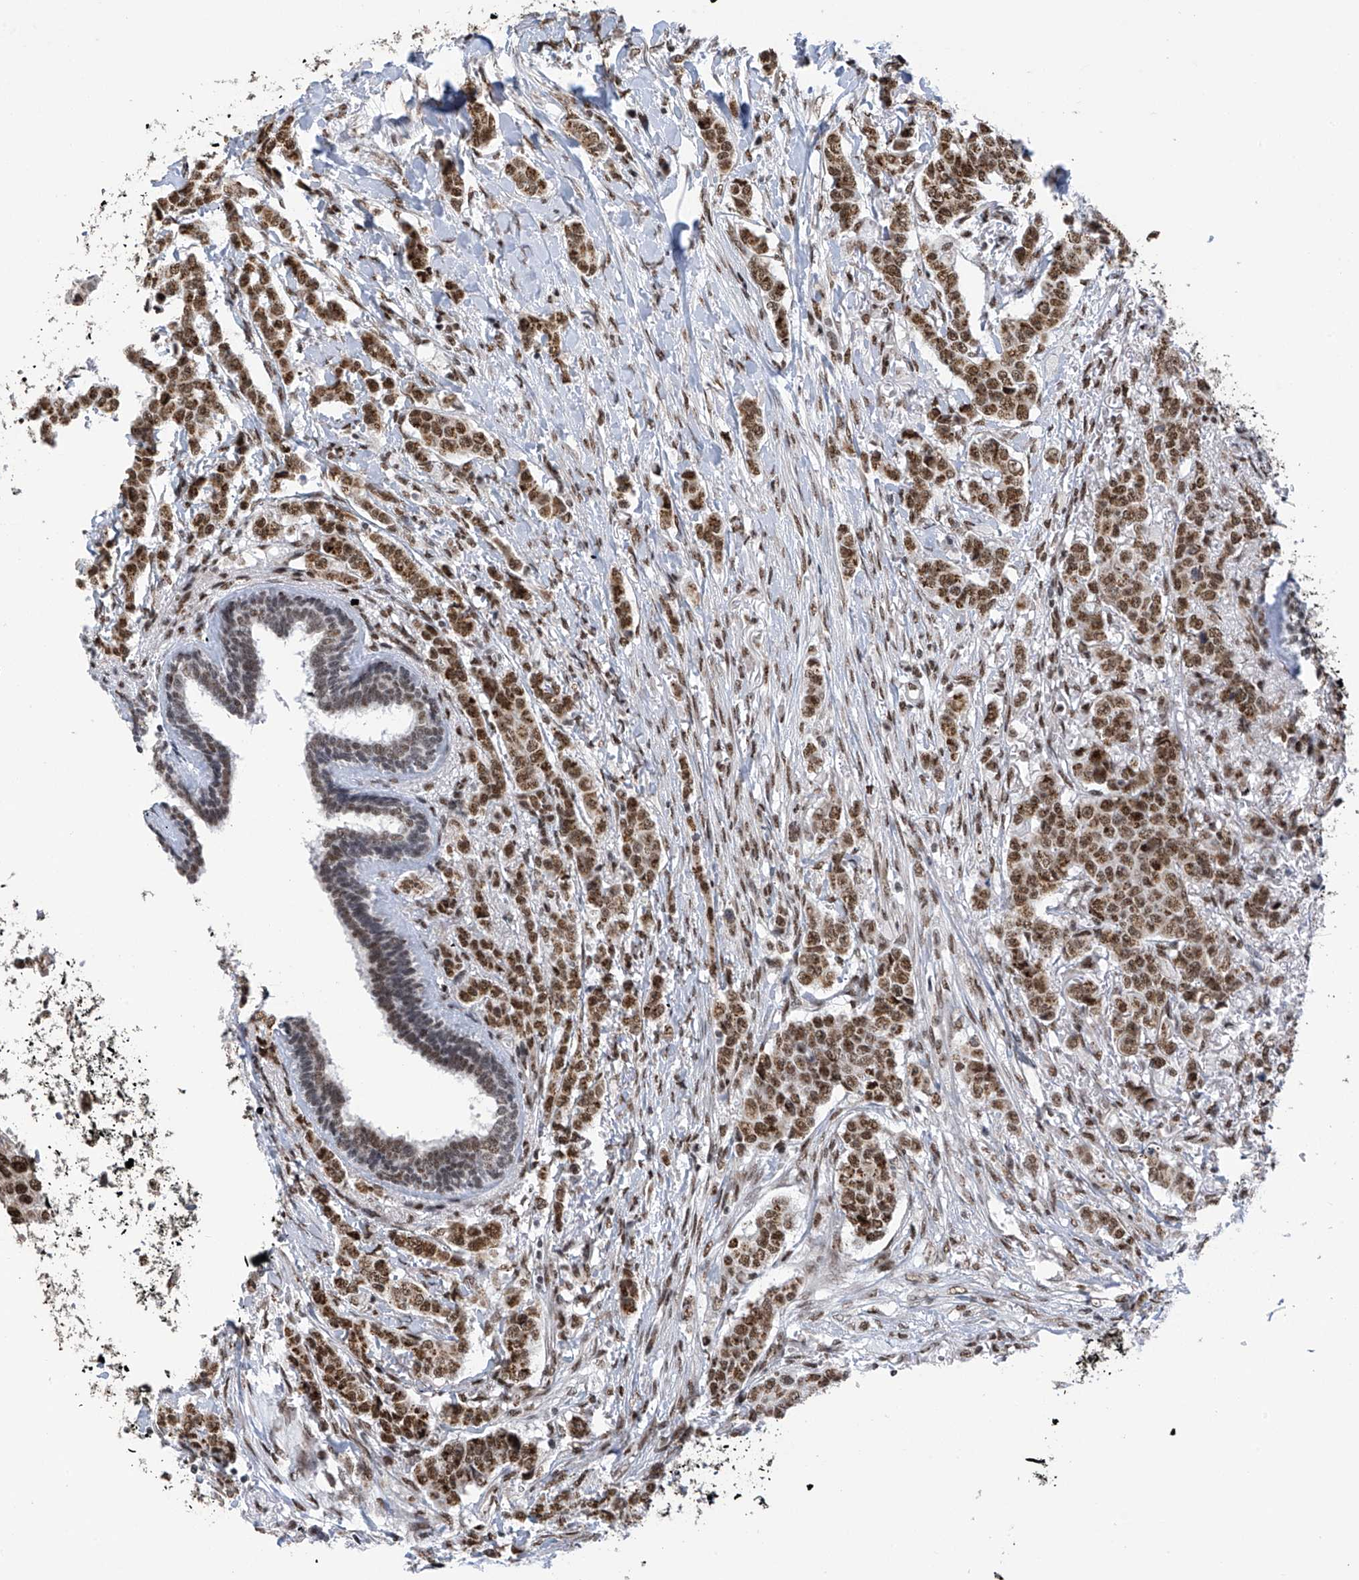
{"staining": {"intensity": "moderate", "quantity": ">75%", "location": "cytoplasmic/membranous,nuclear"}, "tissue": "breast cancer", "cell_type": "Tumor cells", "image_type": "cancer", "snomed": [{"axis": "morphology", "description": "Duct carcinoma"}, {"axis": "topography", "description": "Breast"}], "caption": "The image reveals staining of breast cancer, revealing moderate cytoplasmic/membranous and nuclear protein positivity (brown color) within tumor cells.", "gene": "APLF", "patient": {"sex": "female", "age": 40}}